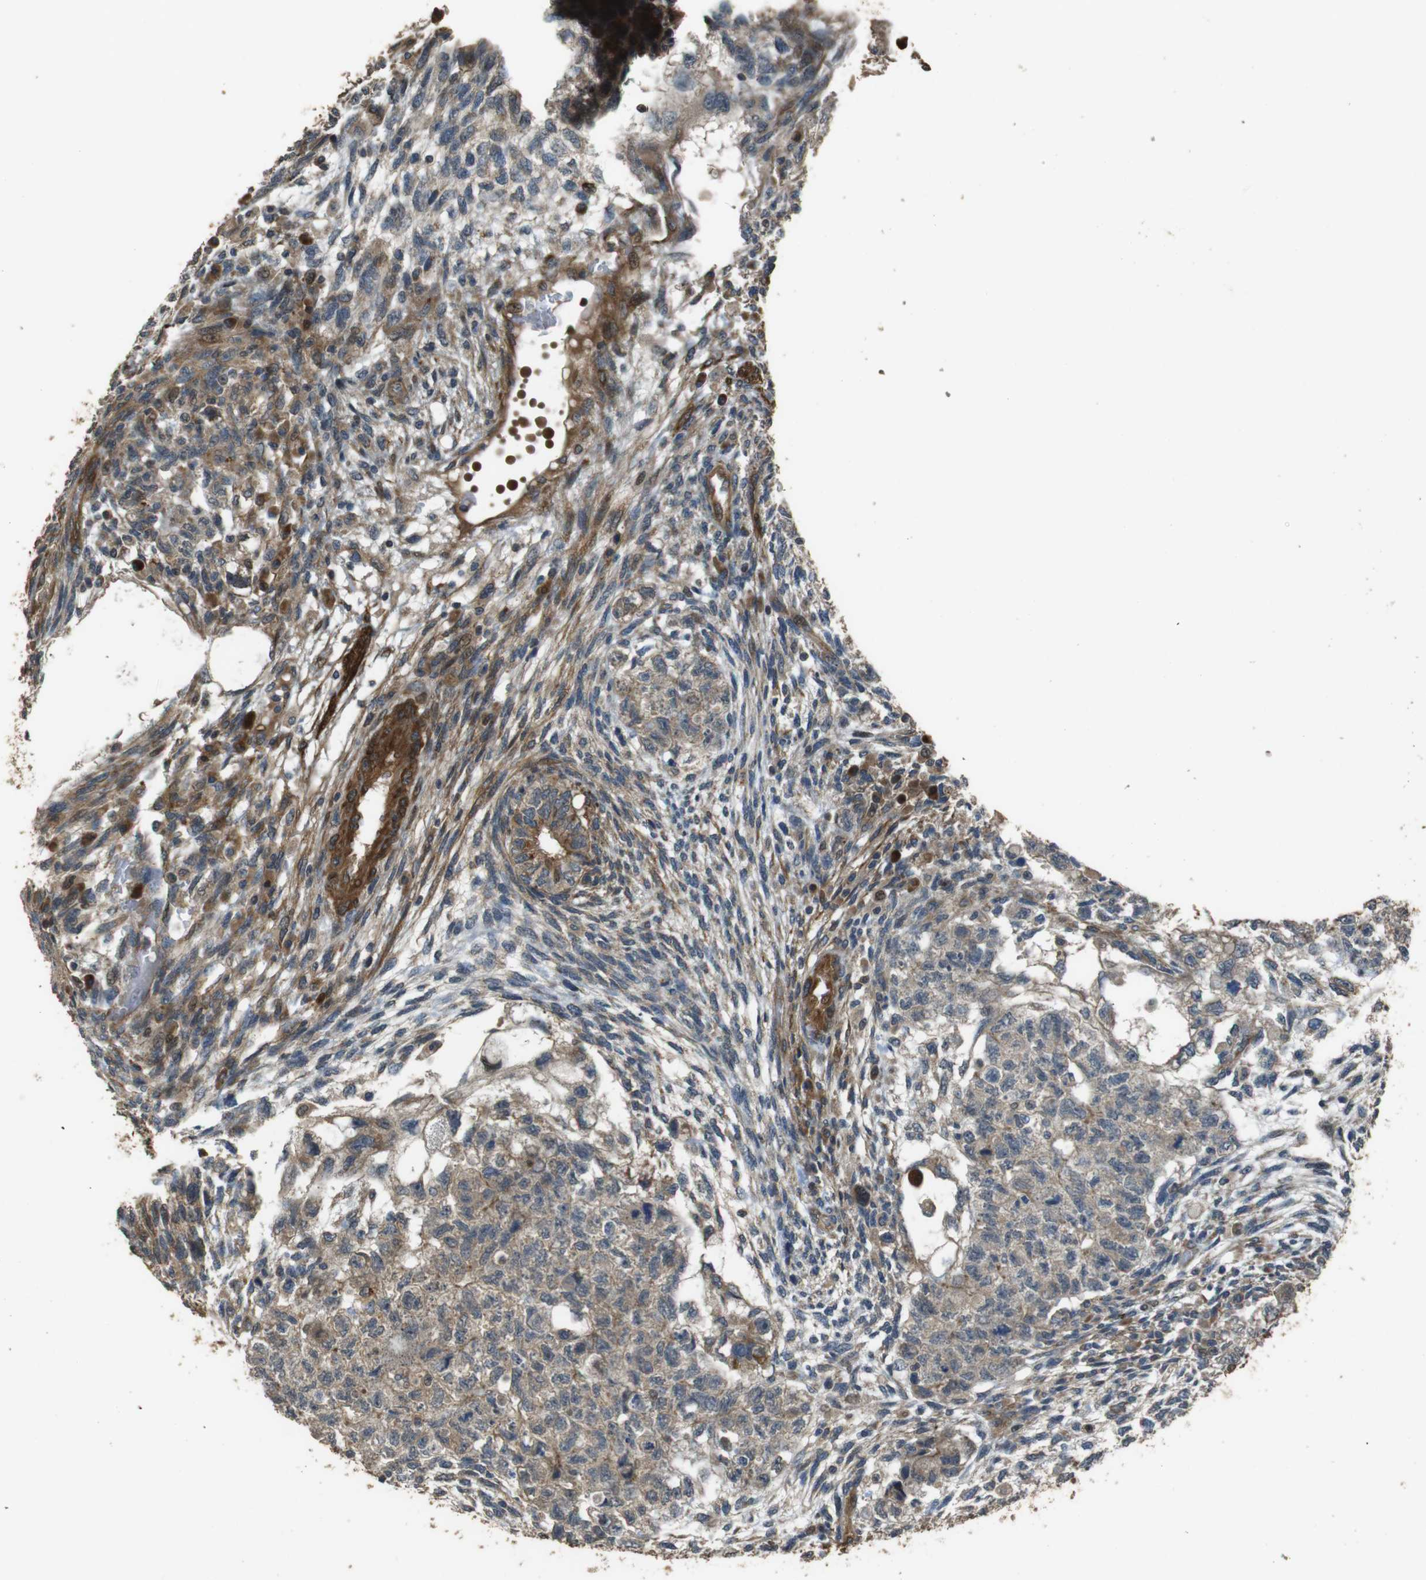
{"staining": {"intensity": "moderate", "quantity": "25%-75%", "location": "cytoplasmic/membranous"}, "tissue": "testis cancer", "cell_type": "Tumor cells", "image_type": "cancer", "snomed": [{"axis": "morphology", "description": "Normal tissue, NOS"}, {"axis": "morphology", "description": "Carcinoma, Embryonal, NOS"}, {"axis": "topography", "description": "Testis"}], "caption": "Immunohistochemistry image of neoplastic tissue: human testis embryonal carcinoma stained using immunohistochemistry (IHC) displays medium levels of moderate protein expression localized specifically in the cytoplasmic/membranous of tumor cells, appearing as a cytoplasmic/membranous brown color.", "gene": "MSRB3", "patient": {"sex": "male", "age": 36}}